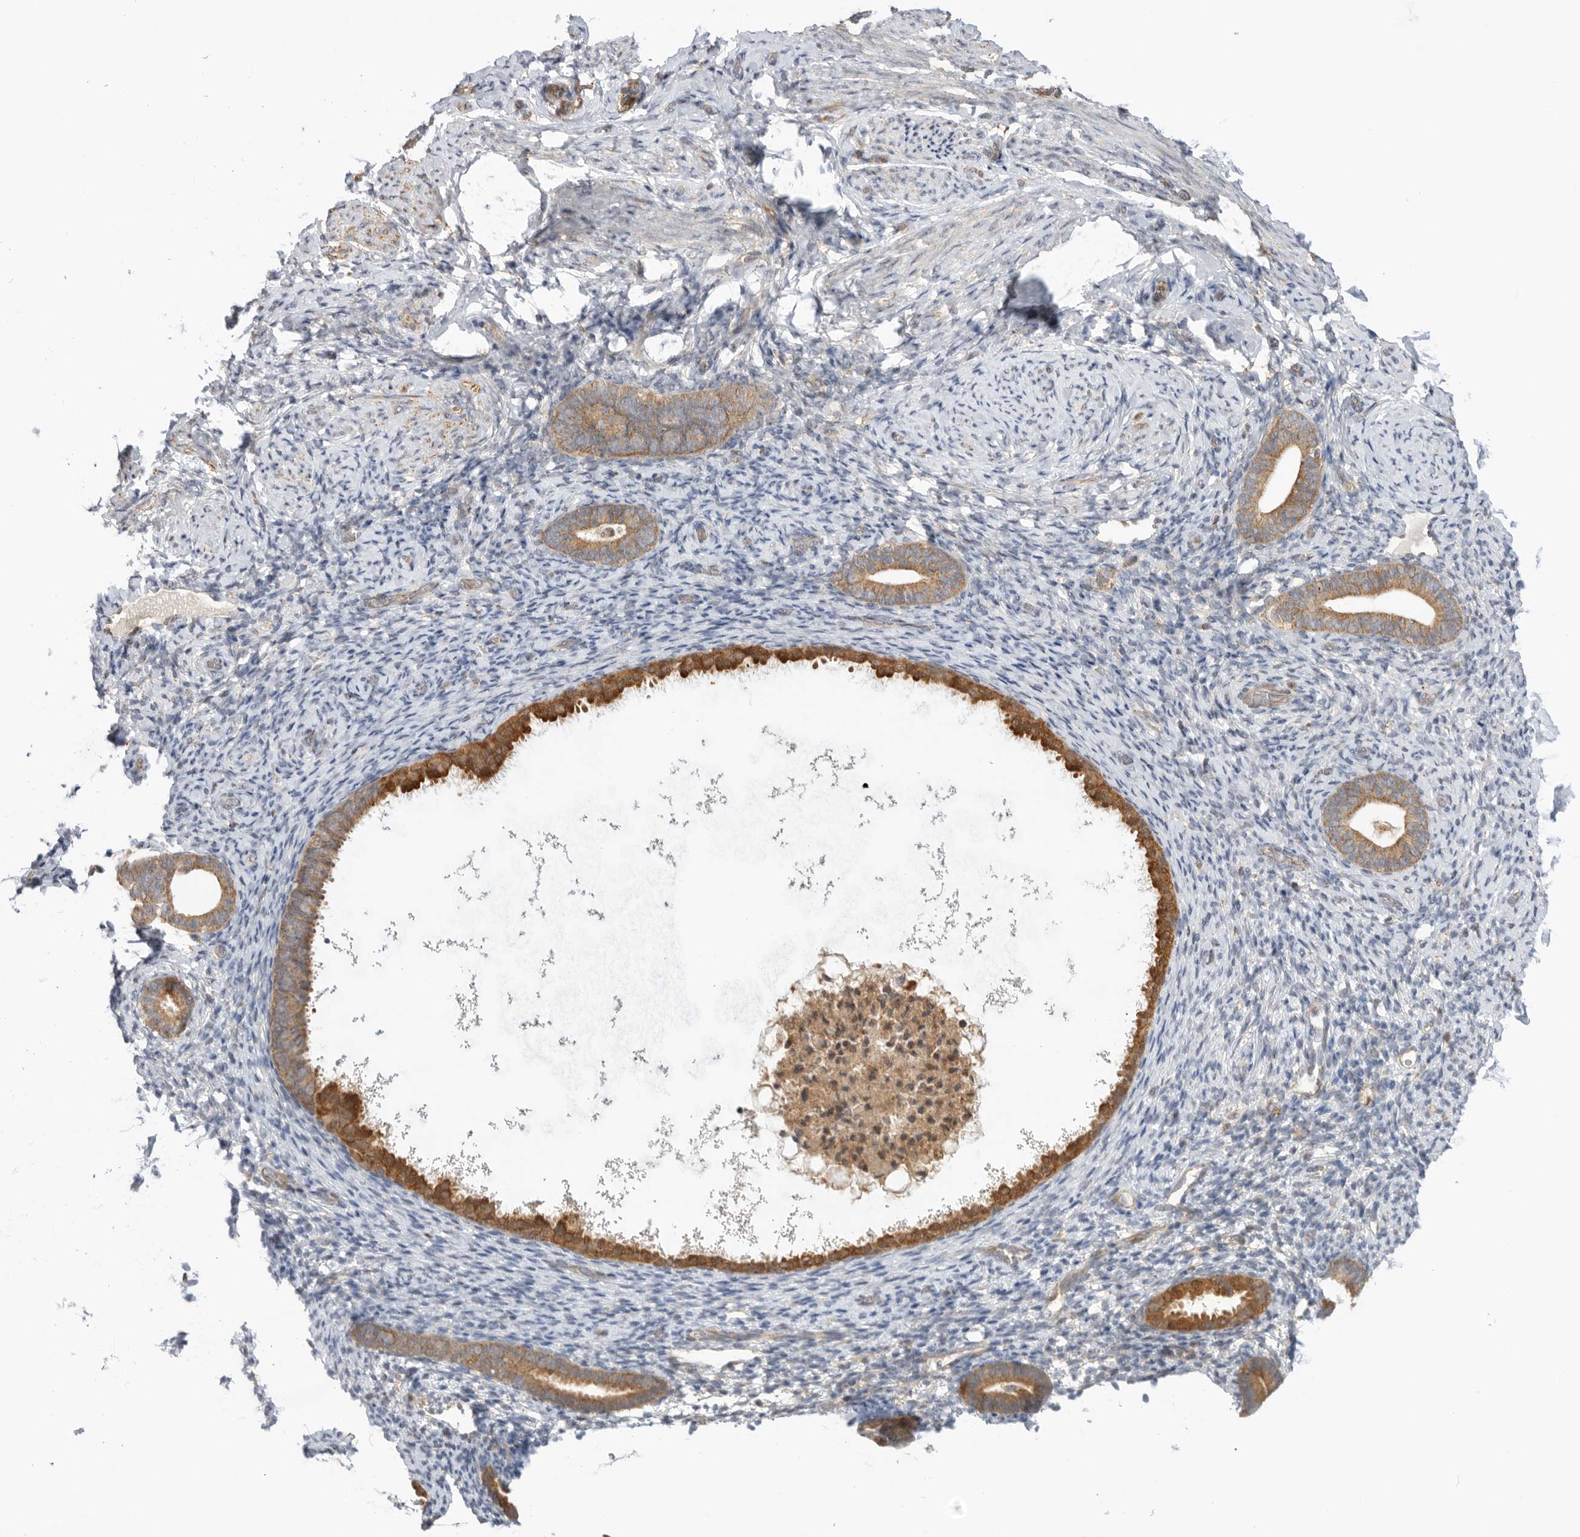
{"staining": {"intensity": "weak", "quantity": "25%-75%", "location": "nuclear"}, "tissue": "endometrium", "cell_type": "Cells in endometrial stroma", "image_type": "normal", "snomed": [{"axis": "morphology", "description": "Normal tissue, NOS"}, {"axis": "topography", "description": "Endometrium"}], "caption": "Endometrium was stained to show a protein in brown. There is low levels of weak nuclear positivity in approximately 25%-75% of cells in endometrial stroma.", "gene": "DCAF8", "patient": {"sex": "female", "age": 51}}